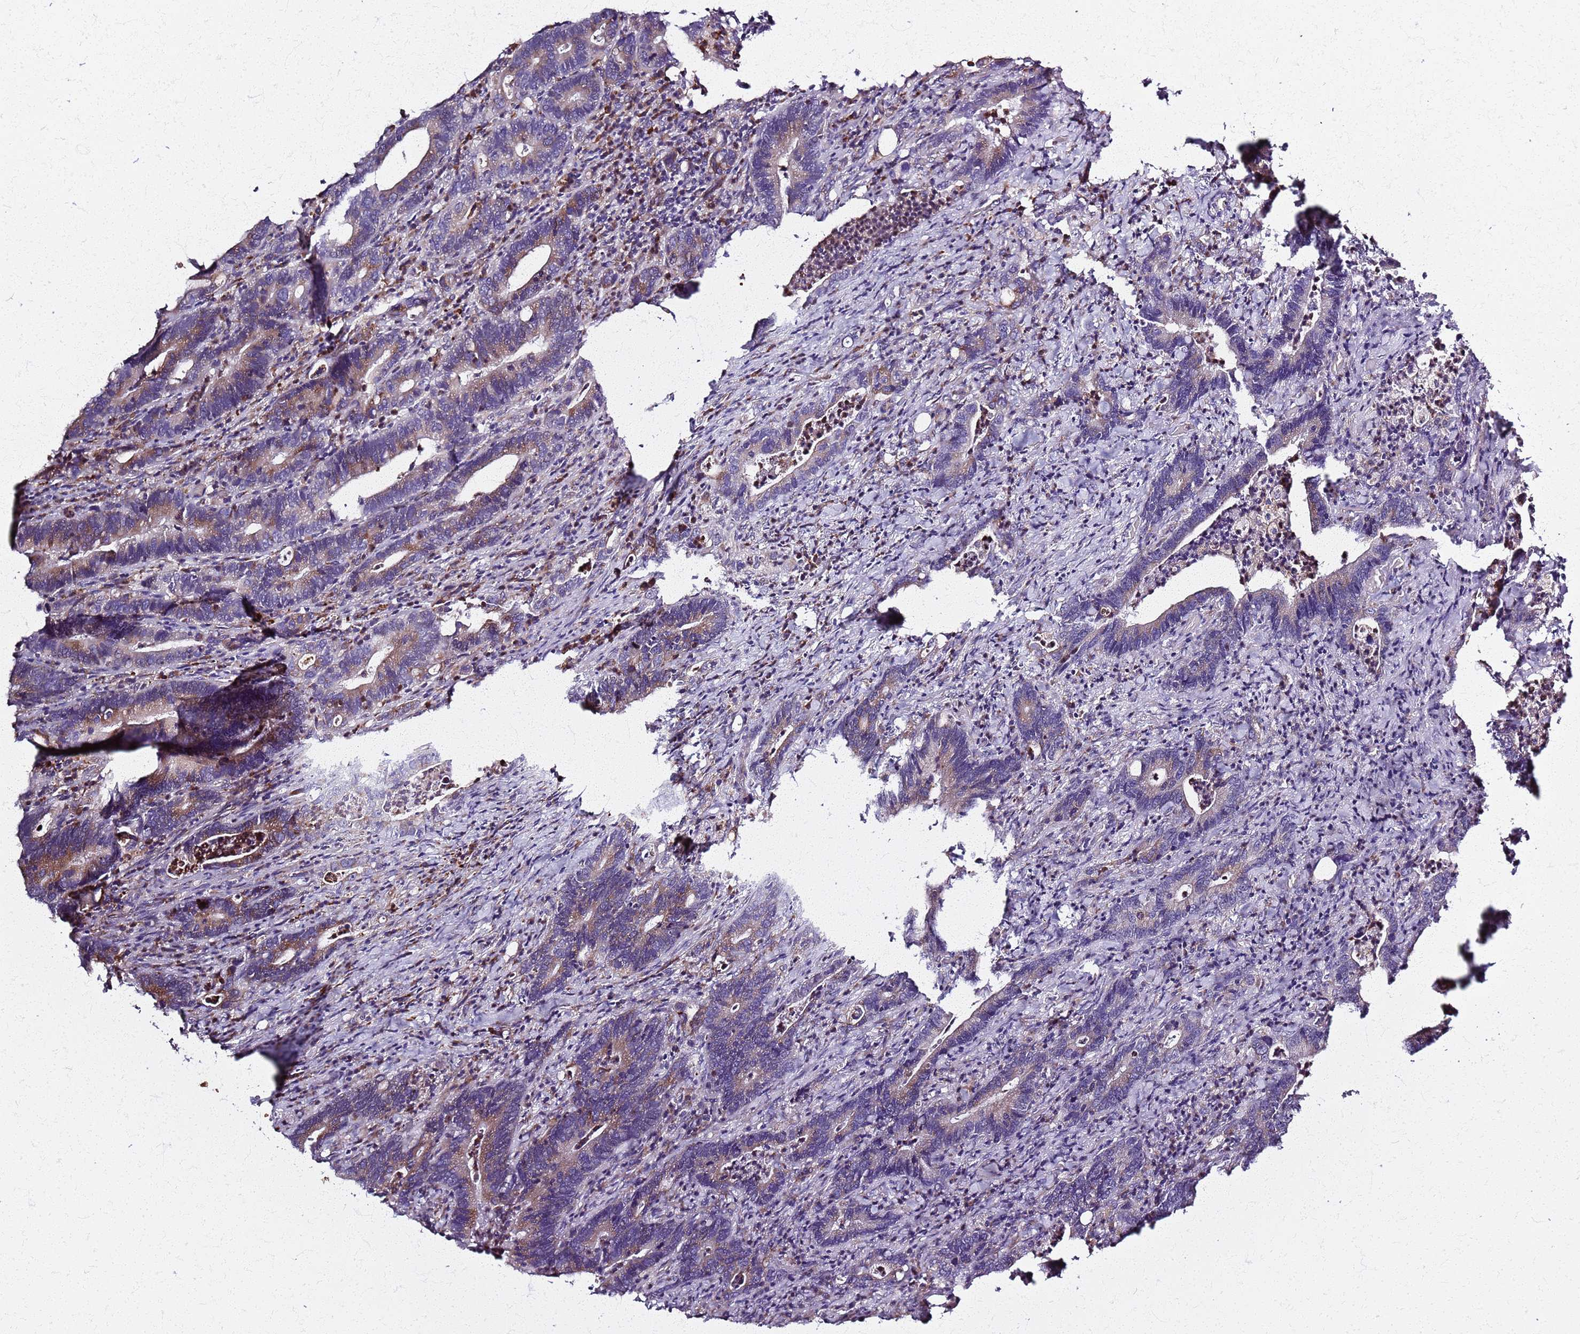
{"staining": {"intensity": "moderate", "quantity": "25%-75%", "location": "cytoplasmic/membranous"}, "tissue": "colorectal cancer", "cell_type": "Tumor cells", "image_type": "cancer", "snomed": [{"axis": "morphology", "description": "Adenocarcinoma, NOS"}, {"axis": "topography", "description": "Colon"}], "caption": "Immunohistochemistry (DAB (3,3'-diaminobenzidine)) staining of human colorectal cancer (adenocarcinoma) reveals moderate cytoplasmic/membranous protein expression in approximately 25%-75% of tumor cells. (Brightfield microscopy of DAB IHC at high magnification).", "gene": "KRI1", "patient": {"sex": "female", "age": 75}}